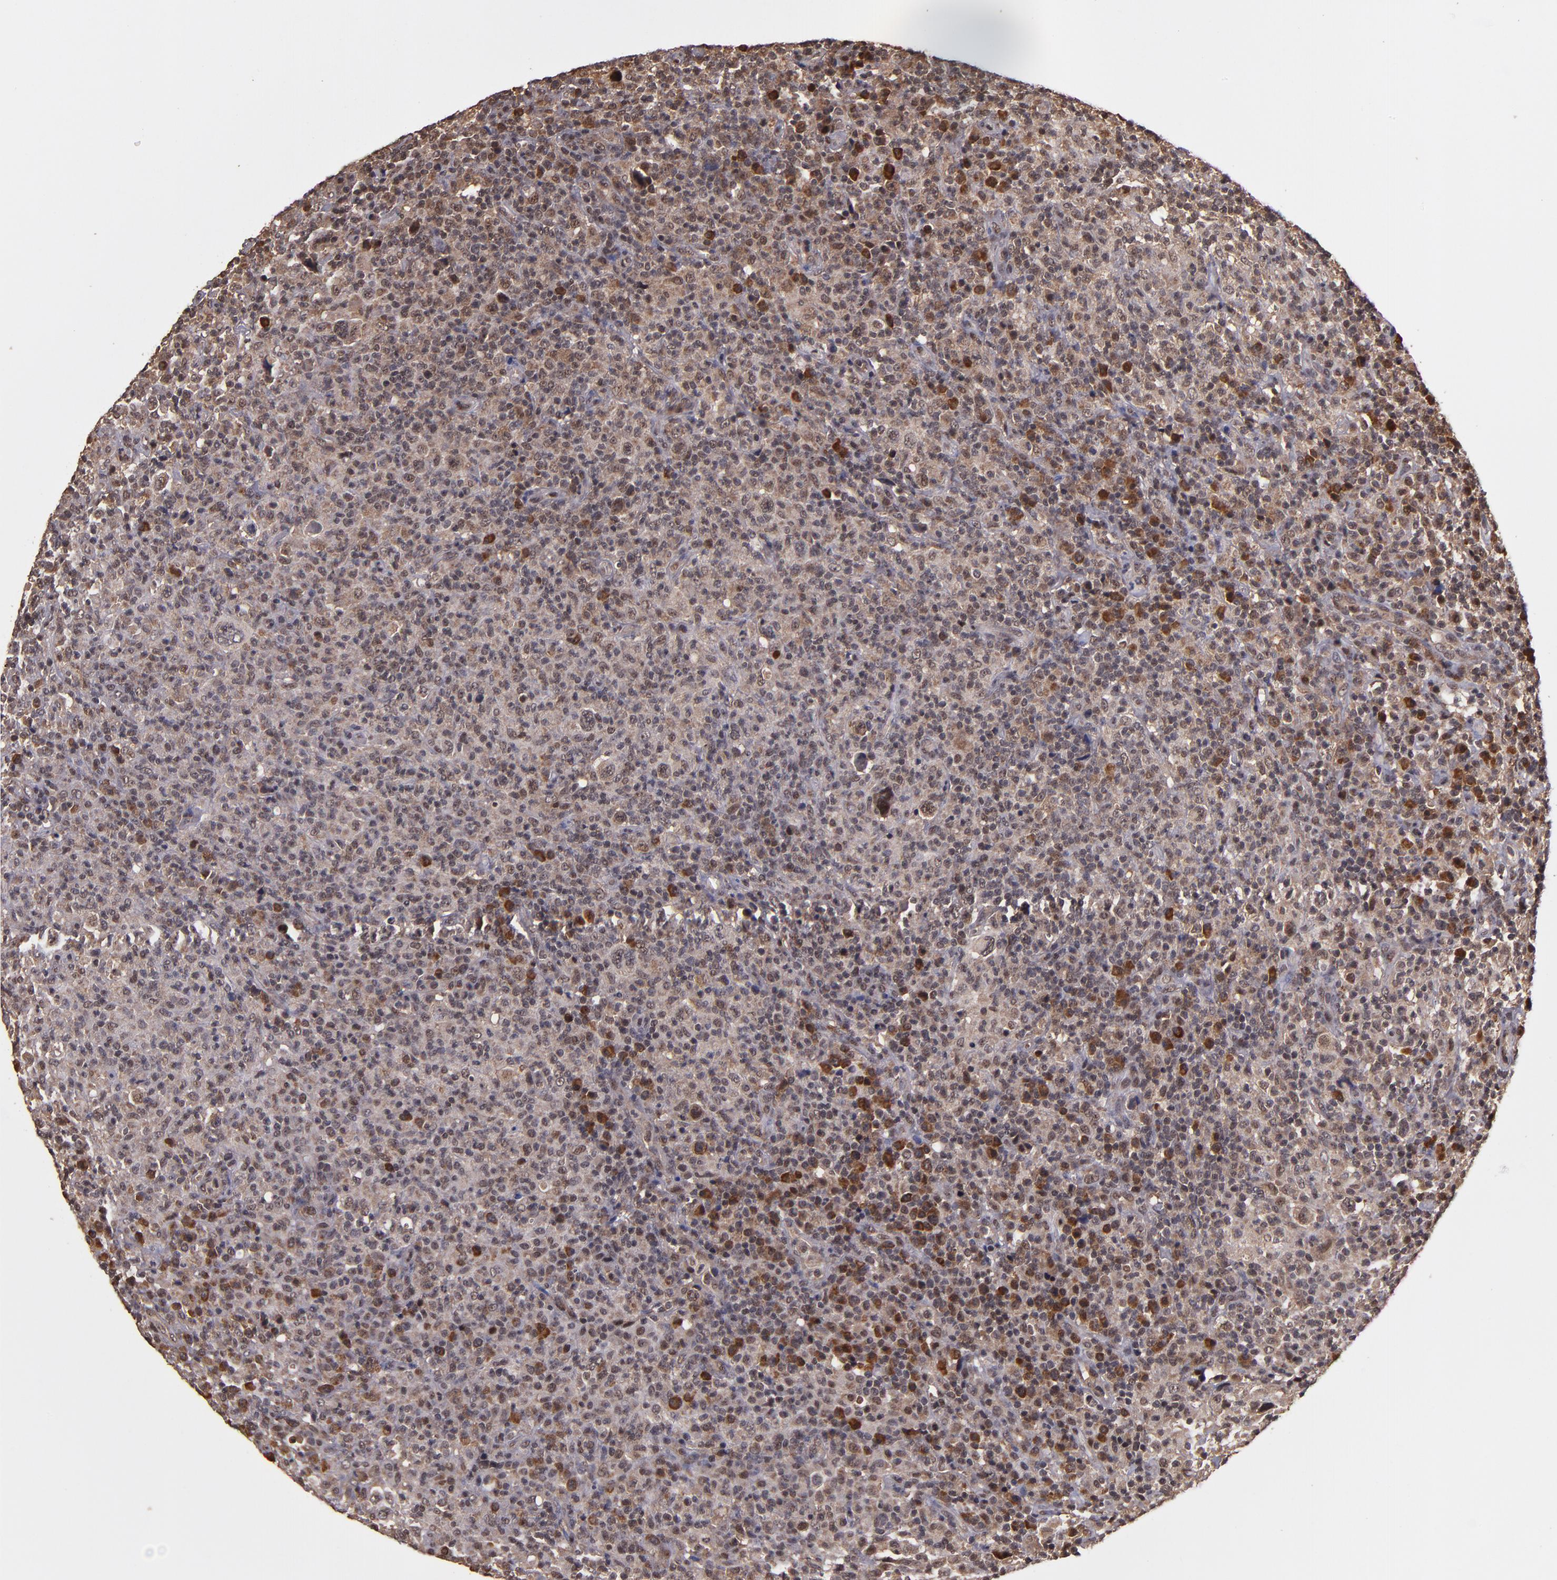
{"staining": {"intensity": "moderate", "quantity": ">75%", "location": "cytoplasmic/membranous"}, "tissue": "lymphoma", "cell_type": "Tumor cells", "image_type": "cancer", "snomed": [{"axis": "morphology", "description": "Hodgkin's disease, NOS"}, {"axis": "topography", "description": "Lymph node"}], "caption": "Protein expression analysis of human Hodgkin's disease reveals moderate cytoplasmic/membranous positivity in approximately >75% of tumor cells.", "gene": "RIOK3", "patient": {"sex": "male", "age": 65}}